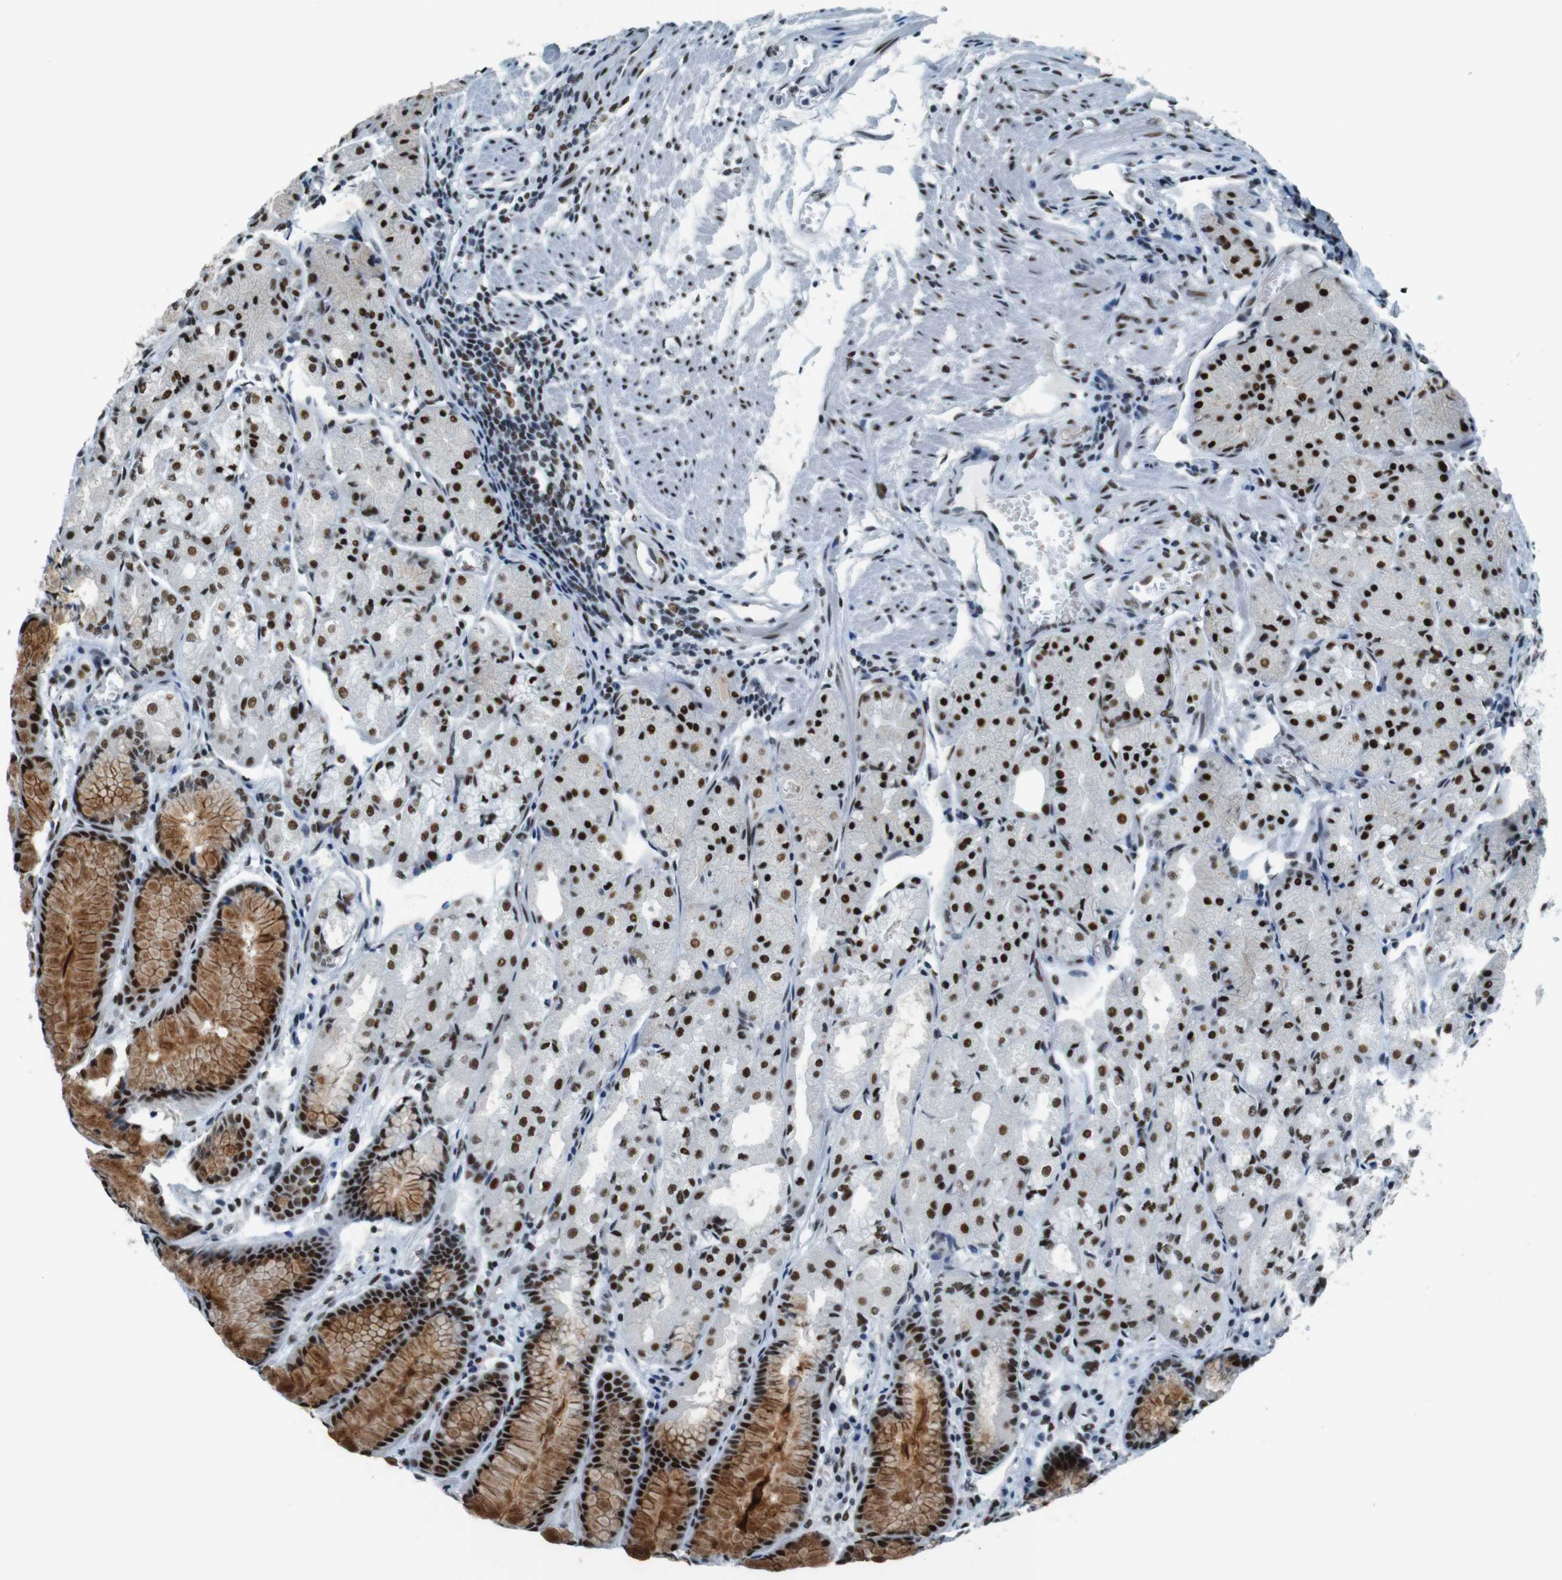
{"staining": {"intensity": "moderate", "quantity": ">75%", "location": "cytoplasmic/membranous,nuclear"}, "tissue": "stomach", "cell_type": "Glandular cells", "image_type": "normal", "snomed": [{"axis": "morphology", "description": "Normal tissue, NOS"}, {"axis": "topography", "description": "Stomach, upper"}], "caption": "An IHC micrograph of normal tissue is shown. Protein staining in brown highlights moderate cytoplasmic/membranous,nuclear positivity in stomach within glandular cells.", "gene": "HEXIM1", "patient": {"sex": "male", "age": 72}}